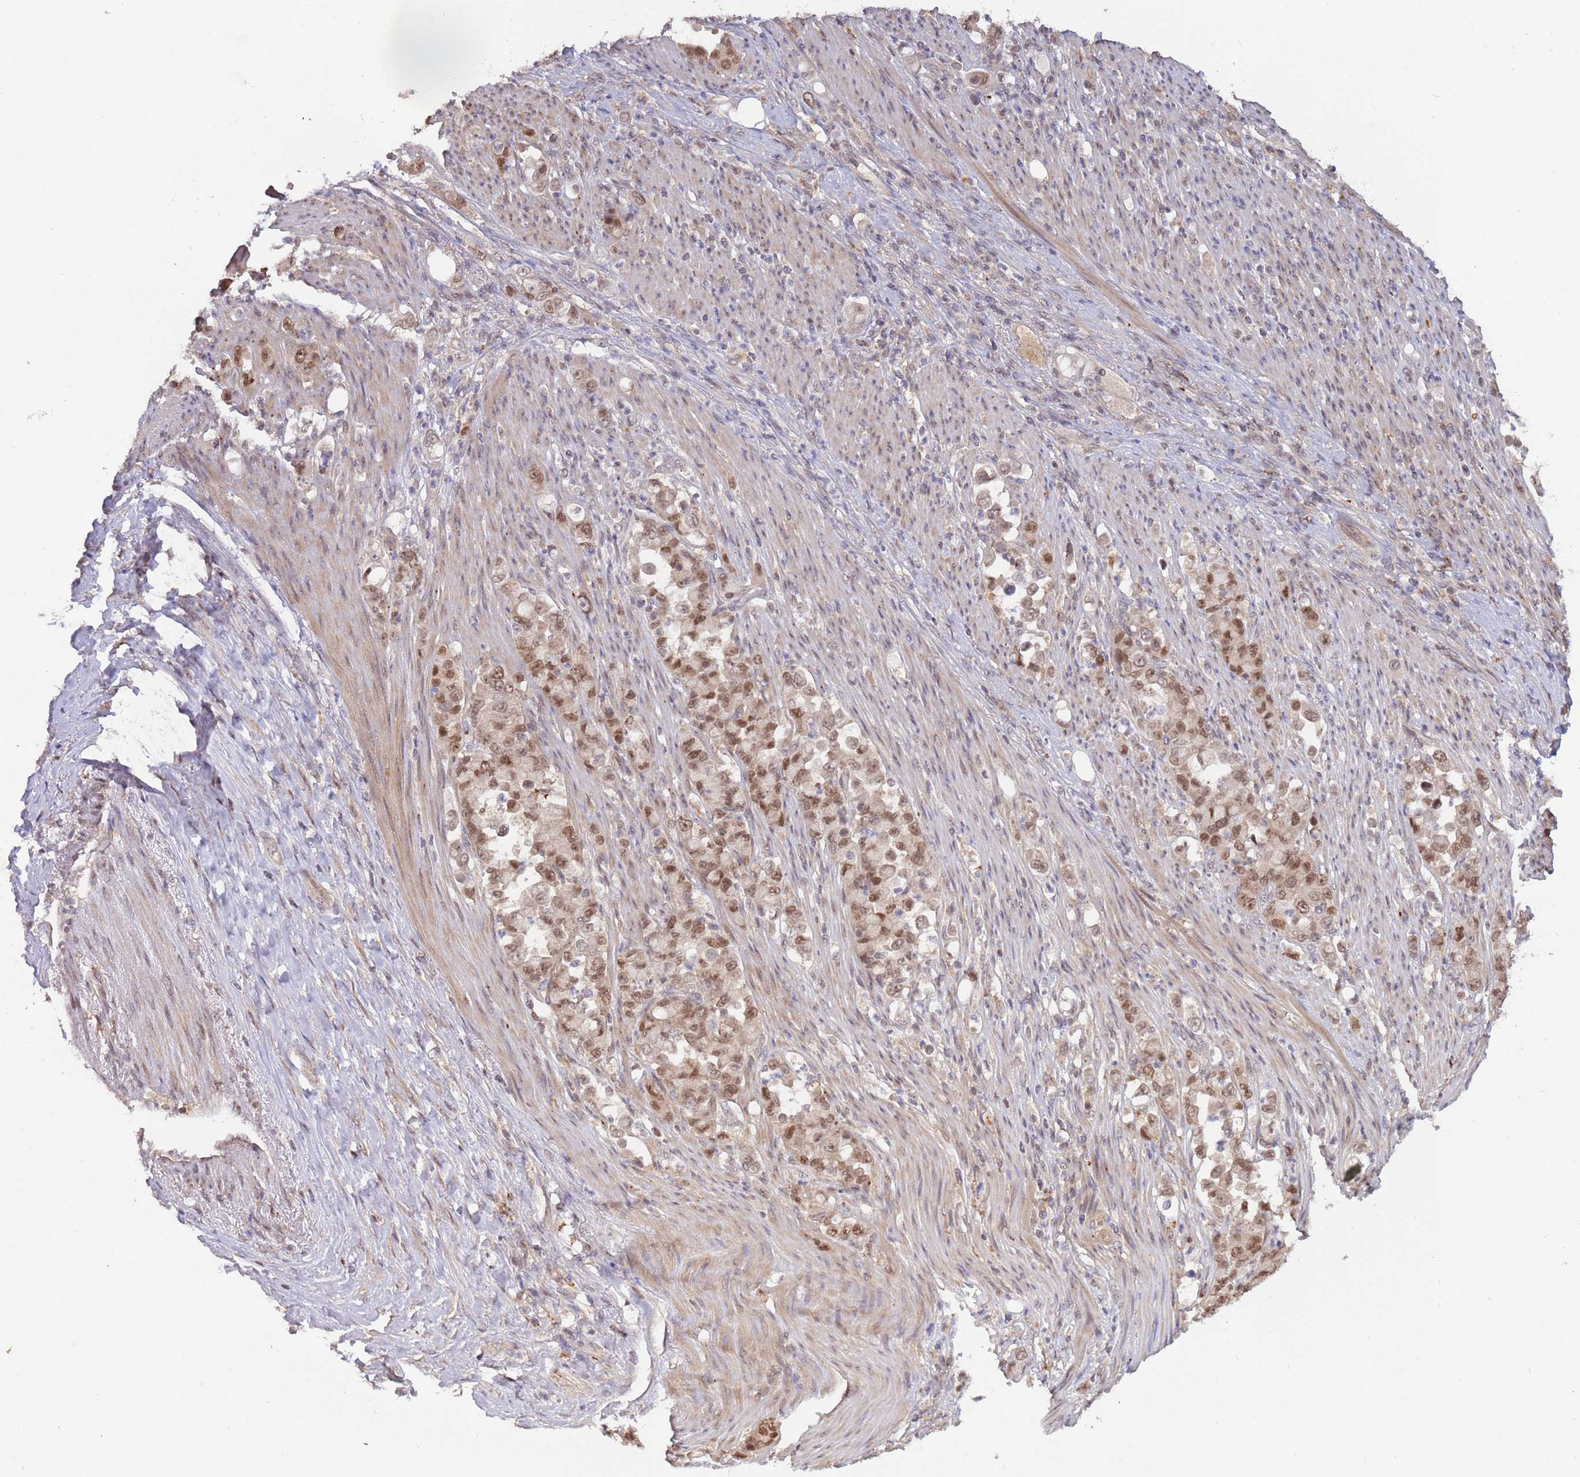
{"staining": {"intensity": "moderate", "quantity": ">75%", "location": "nuclear"}, "tissue": "stomach cancer", "cell_type": "Tumor cells", "image_type": "cancer", "snomed": [{"axis": "morphology", "description": "Normal tissue, NOS"}, {"axis": "morphology", "description": "Adenocarcinoma, NOS"}, {"axis": "topography", "description": "Stomach"}], "caption": "Protein expression analysis of human adenocarcinoma (stomach) reveals moderate nuclear expression in approximately >75% of tumor cells.", "gene": "SALL1", "patient": {"sex": "female", "age": 79}}